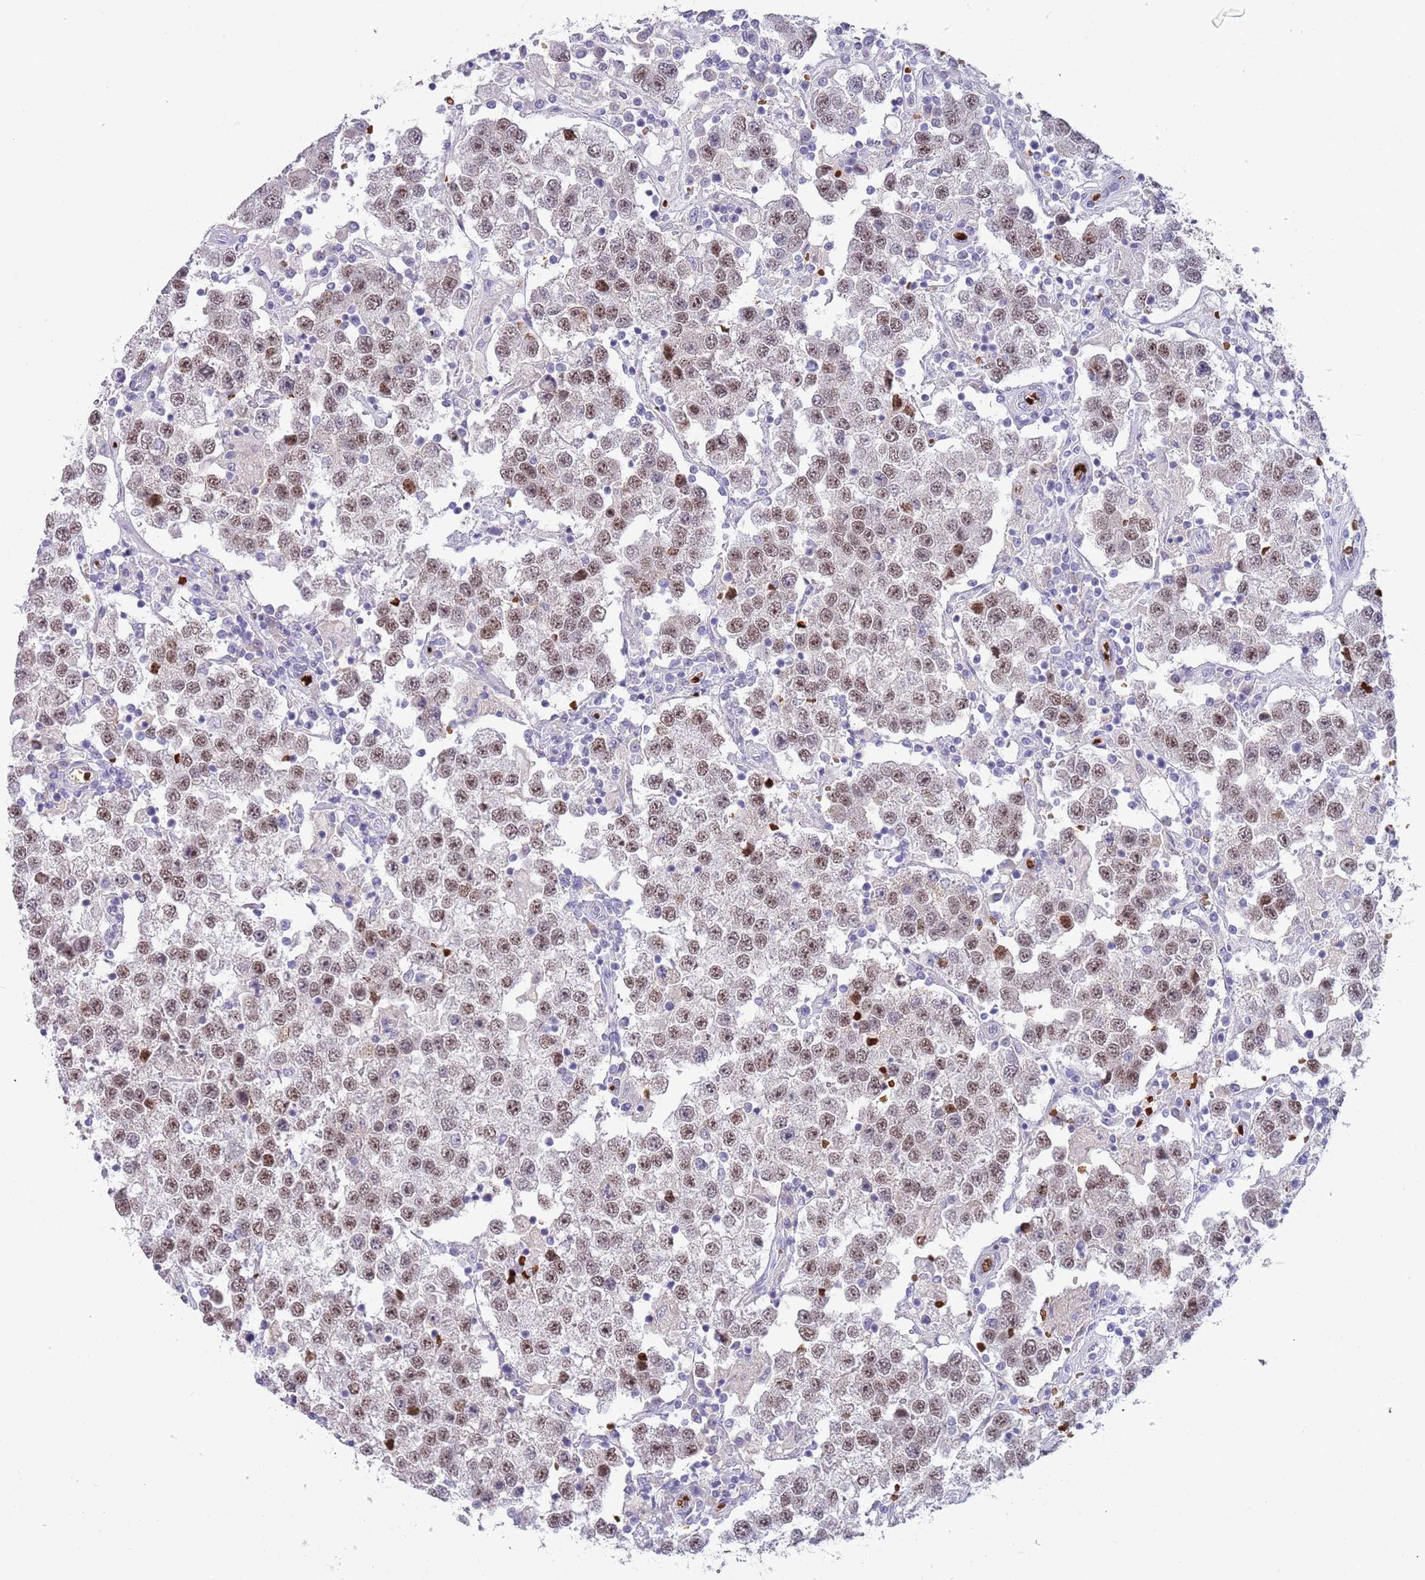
{"staining": {"intensity": "moderate", "quantity": ">75%", "location": "nuclear"}, "tissue": "testis cancer", "cell_type": "Tumor cells", "image_type": "cancer", "snomed": [{"axis": "morphology", "description": "Seminoma, NOS"}, {"axis": "topography", "description": "Testis"}], "caption": "DAB immunohistochemical staining of human testis cancer demonstrates moderate nuclear protein staining in about >75% of tumor cells.", "gene": "LYPD6B", "patient": {"sex": "male", "age": 37}}